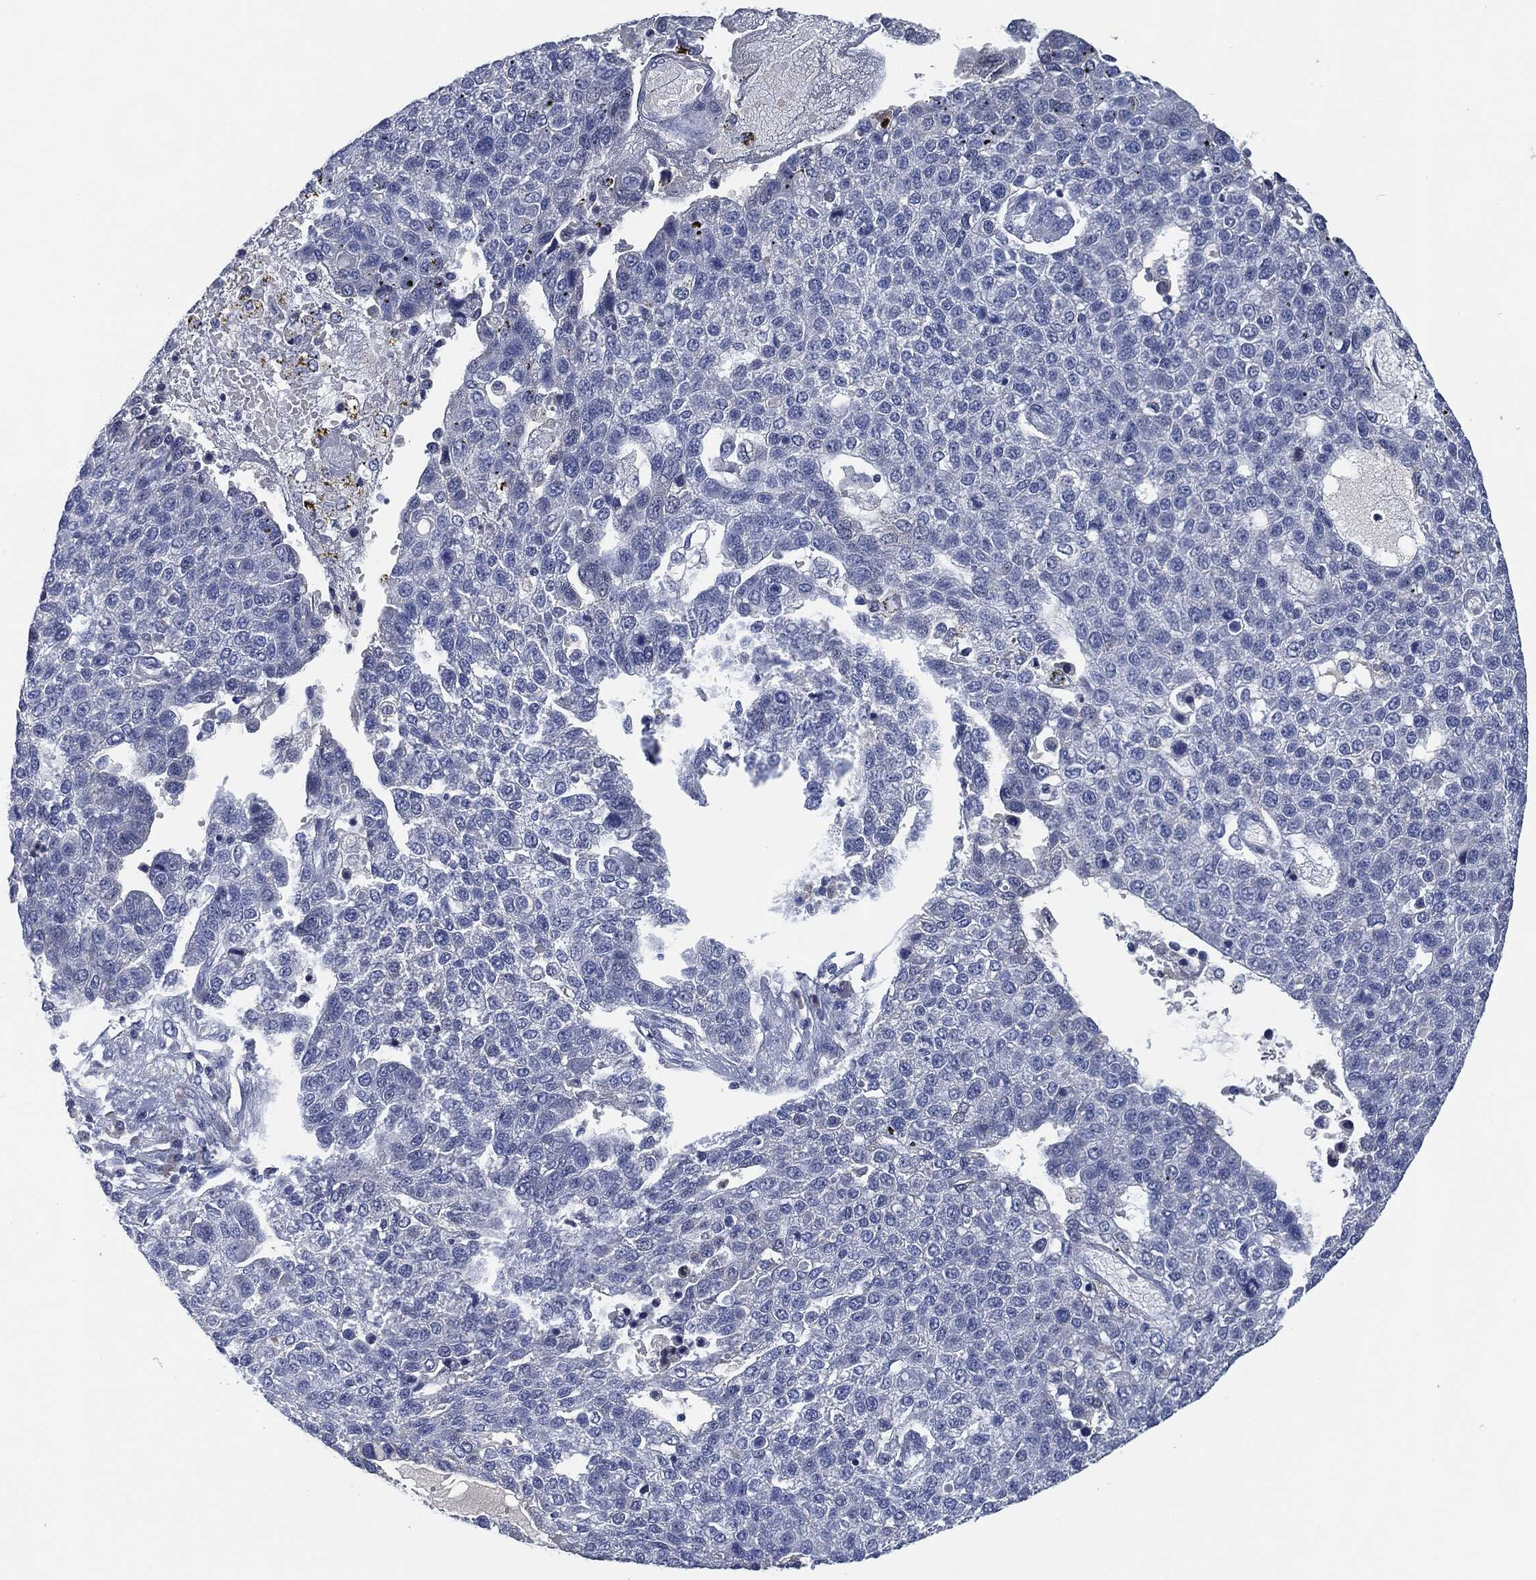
{"staining": {"intensity": "negative", "quantity": "none", "location": "none"}, "tissue": "pancreatic cancer", "cell_type": "Tumor cells", "image_type": "cancer", "snomed": [{"axis": "morphology", "description": "Adenocarcinoma, NOS"}, {"axis": "topography", "description": "Pancreas"}], "caption": "Pancreatic adenocarcinoma stained for a protein using immunohistochemistry demonstrates no staining tumor cells.", "gene": "IL2RG", "patient": {"sex": "female", "age": 61}}